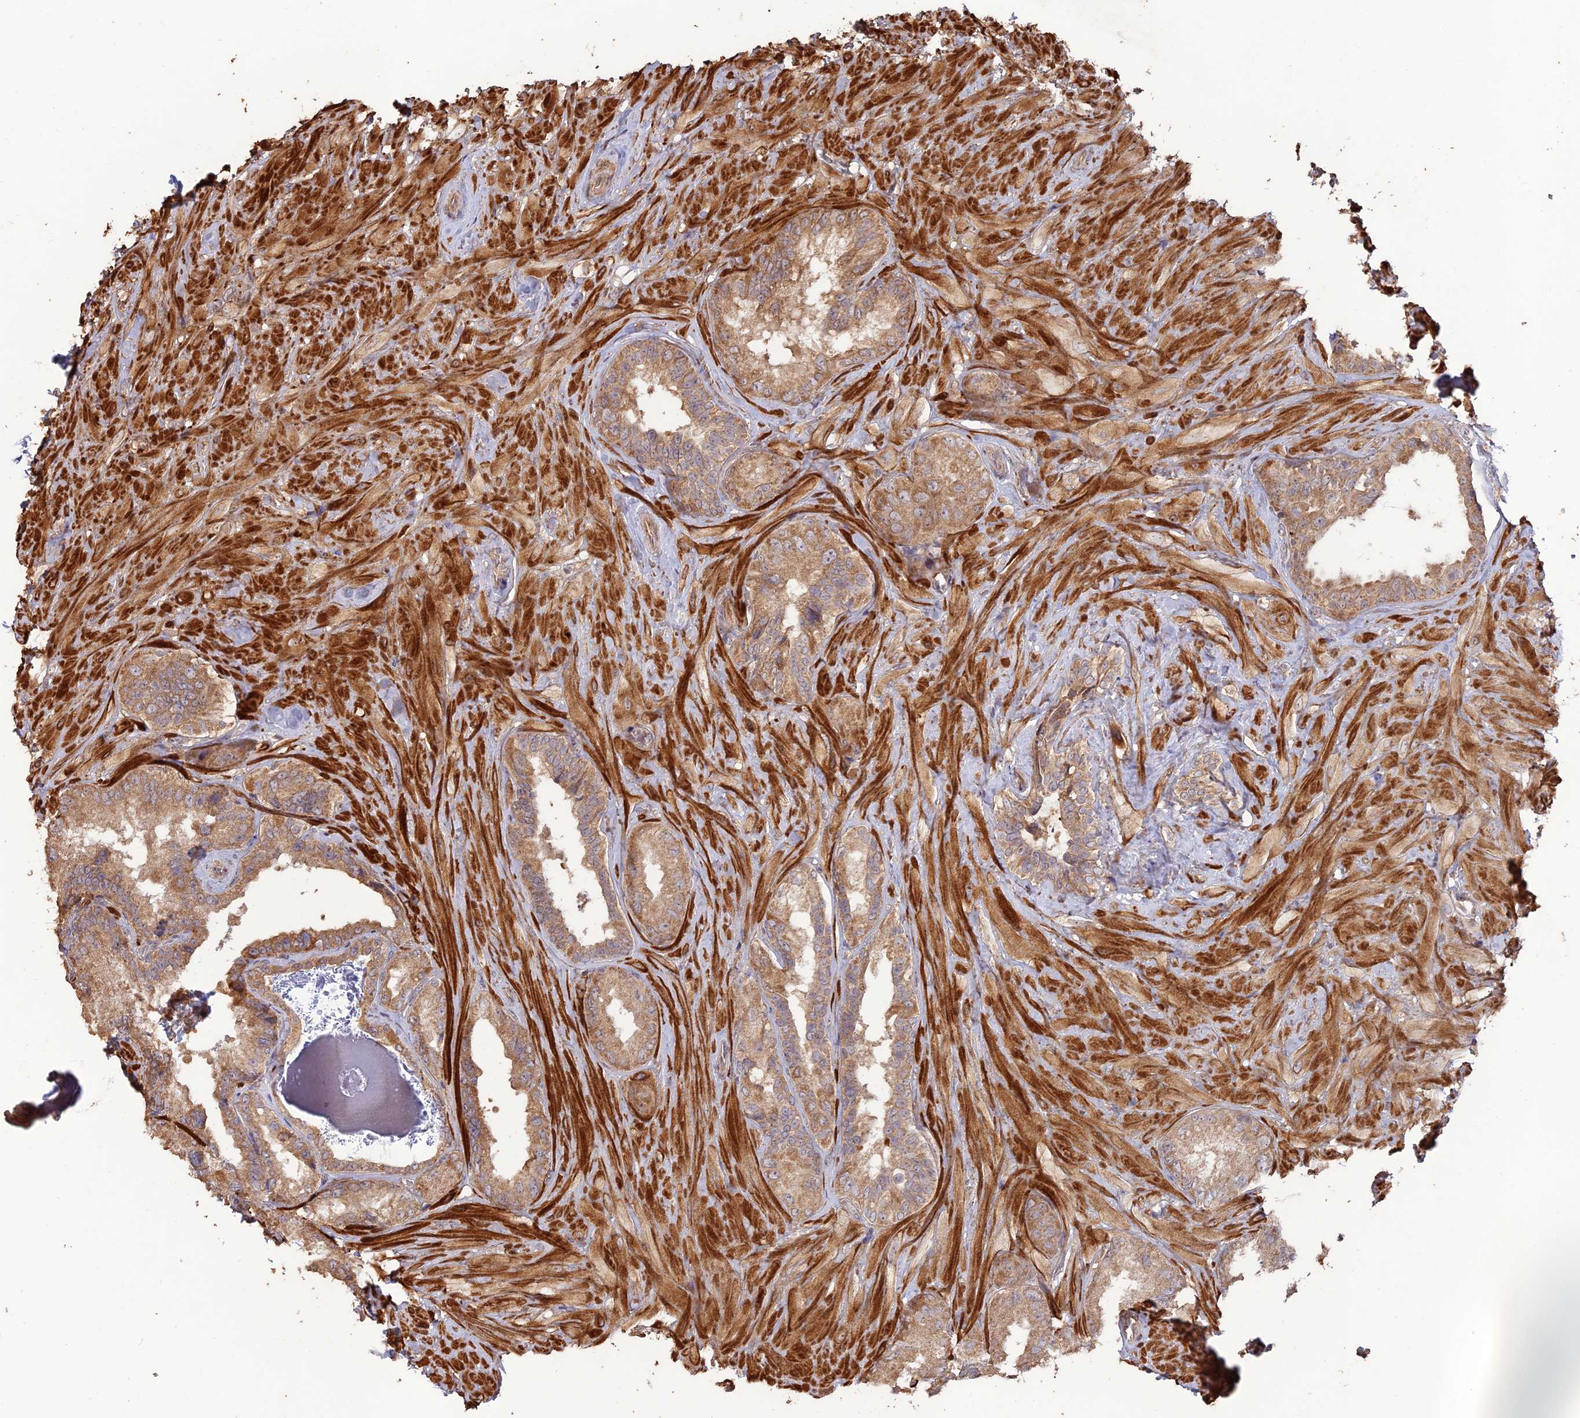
{"staining": {"intensity": "moderate", "quantity": ">75%", "location": "cytoplasmic/membranous"}, "tissue": "seminal vesicle", "cell_type": "Glandular cells", "image_type": "normal", "snomed": [{"axis": "morphology", "description": "Normal tissue, NOS"}, {"axis": "topography", "description": "Seminal veicle"}, {"axis": "topography", "description": "Peripheral nerve tissue"}], "caption": "An immunohistochemistry image of benign tissue is shown. Protein staining in brown labels moderate cytoplasmic/membranous positivity in seminal vesicle within glandular cells. The protein of interest is stained brown, and the nuclei are stained in blue (DAB (3,3'-diaminobenzidine) IHC with brightfield microscopy, high magnification).", "gene": "LAYN", "patient": {"sex": "male", "age": 67}}